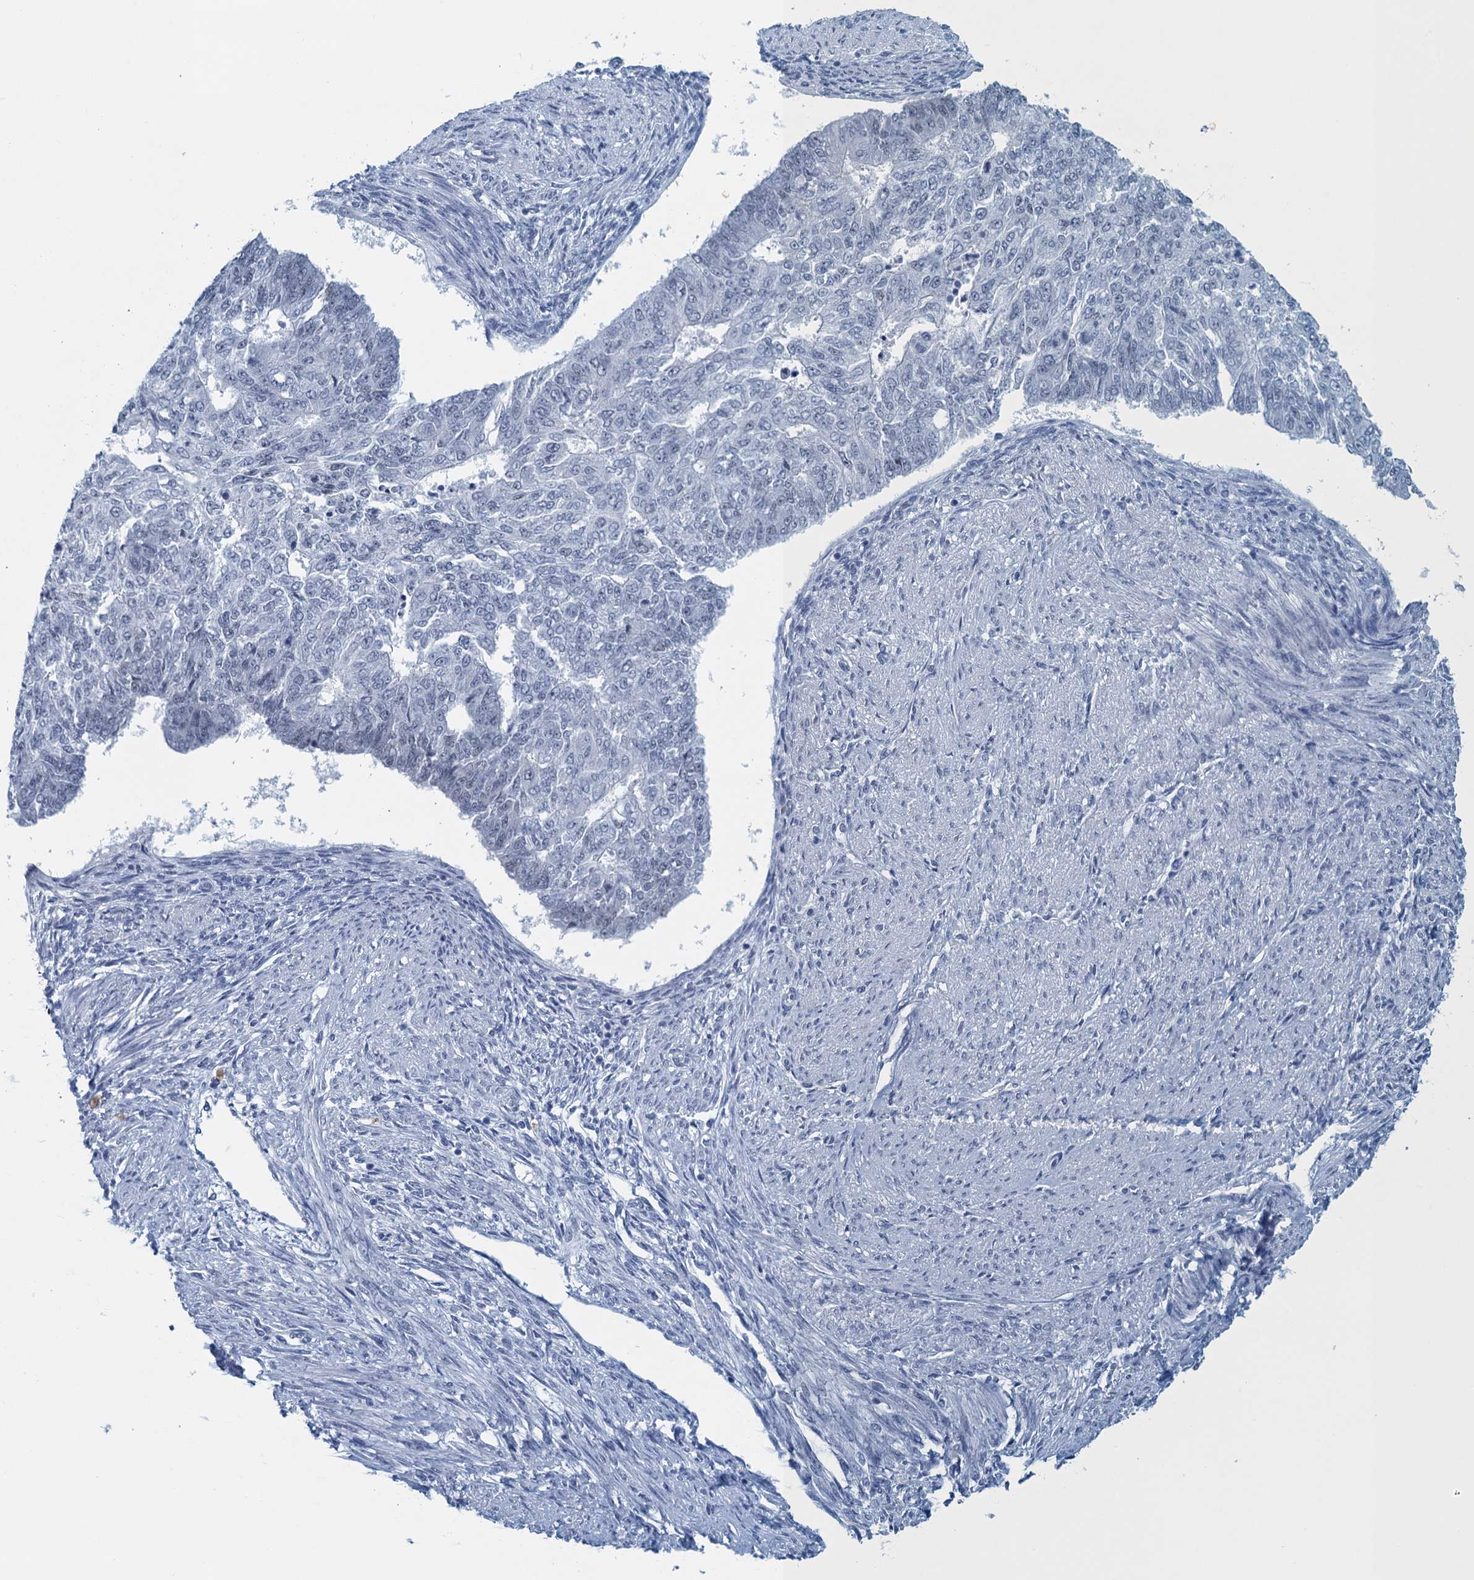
{"staining": {"intensity": "negative", "quantity": "none", "location": "none"}, "tissue": "endometrial cancer", "cell_type": "Tumor cells", "image_type": "cancer", "snomed": [{"axis": "morphology", "description": "Adenocarcinoma, NOS"}, {"axis": "topography", "description": "Endometrium"}], "caption": "Immunohistochemistry (IHC) of endometrial cancer exhibits no expression in tumor cells. (Immunohistochemistry (IHC), brightfield microscopy, high magnification).", "gene": "ENSG00000131152", "patient": {"sex": "female", "age": 32}}